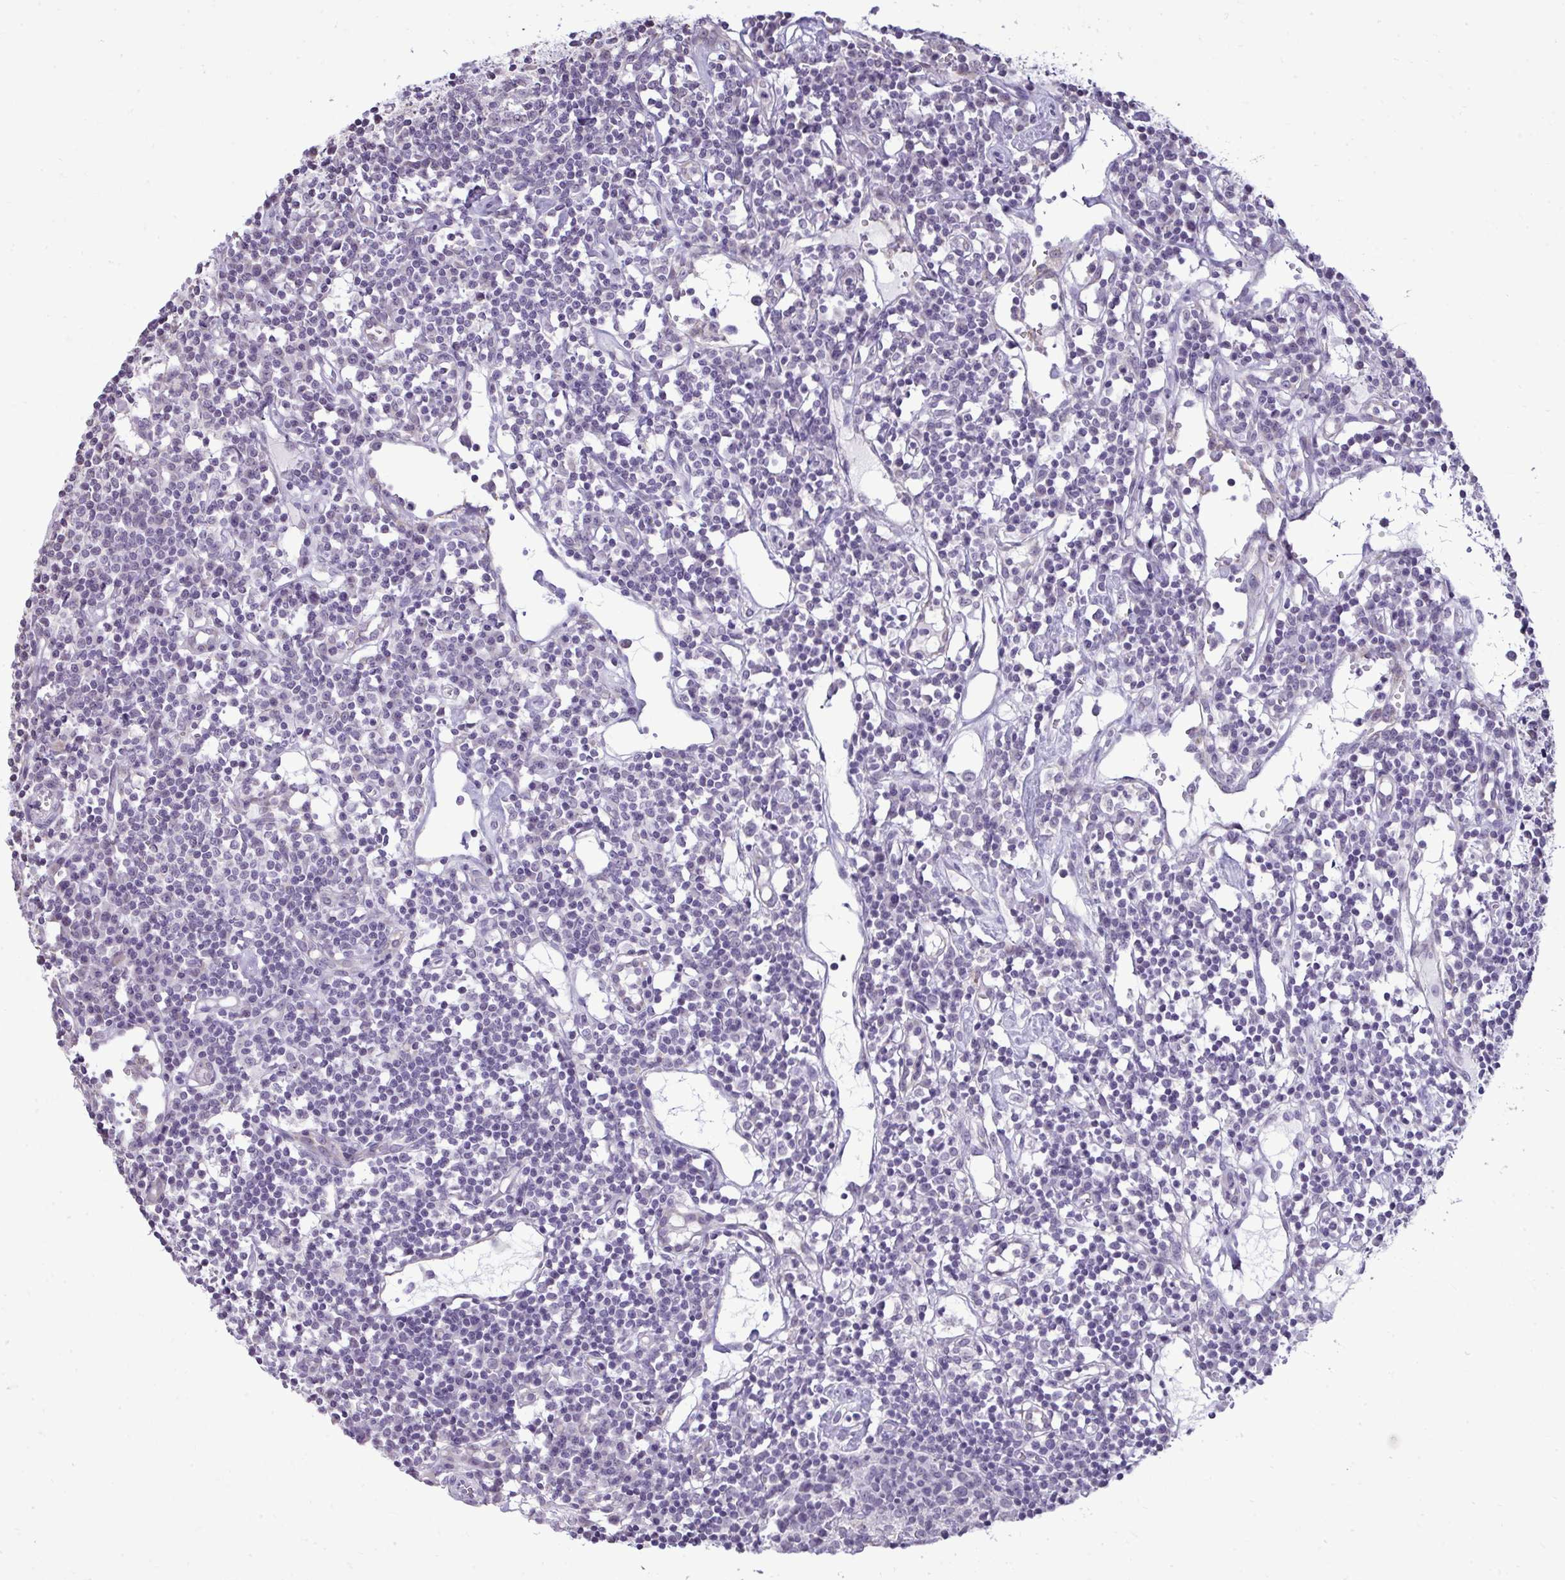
{"staining": {"intensity": "negative", "quantity": "none", "location": "none"}, "tissue": "lymph node", "cell_type": "Germinal center cells", "image_type": "normal", "snomed": [{"axis": "morphology", "description": "Normal tissue, NOS"}, {"axis": "topography", "description": "Lymph node"}], "caption": "Histopathology image shows no protein expression in germinal center cells of normal lymph node. The staining was performed using DAB to visualize the protein expression in brown, while the nuclei were stained in blue with hematoxylin (Magnification: 20x).", "gene": "NPPA", "patient": {"sex": "female", "age": 78}}